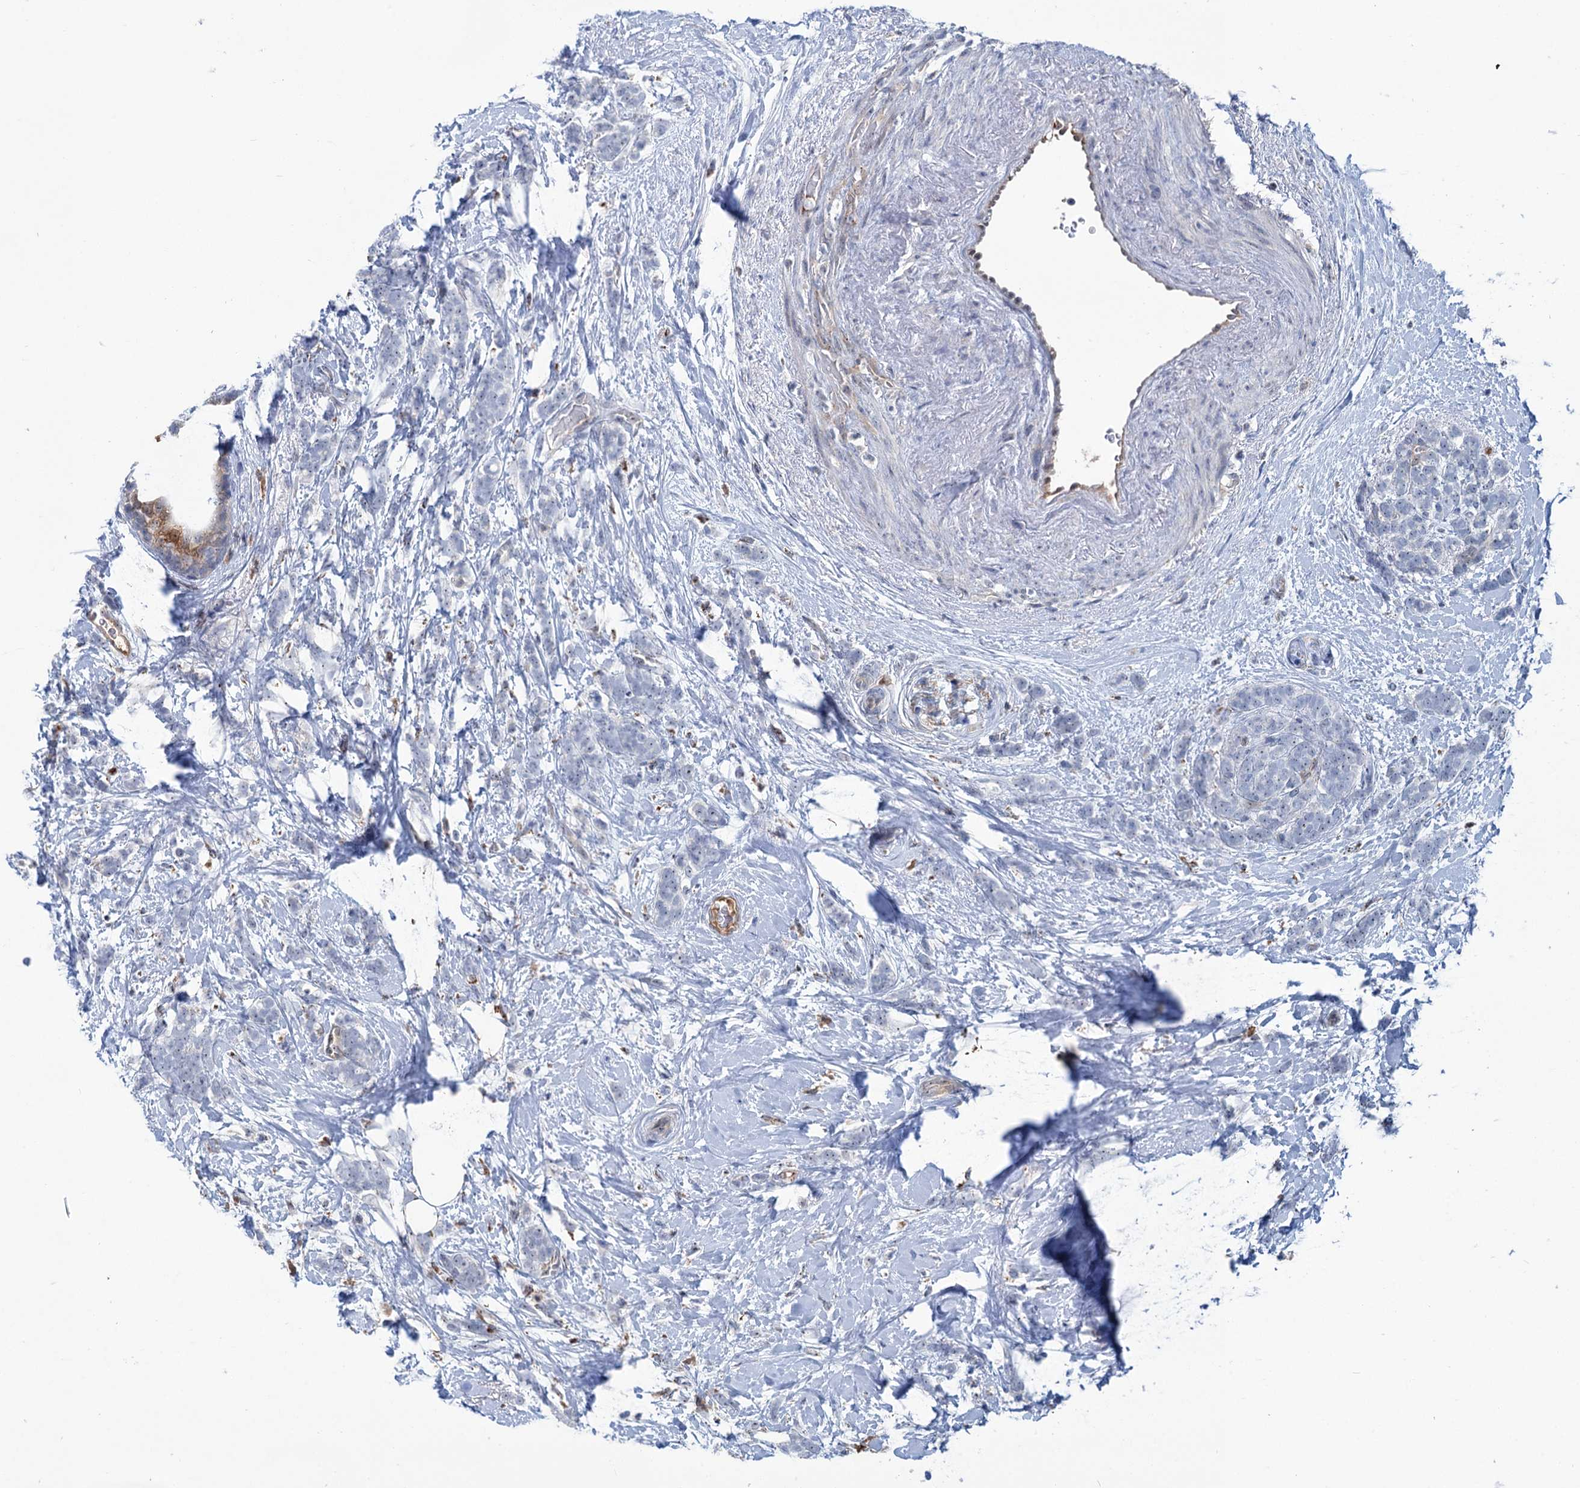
{"staining": {"intensity": "negative", "quantity": "none", "location": "none"}, "tissue": "breast cancer", "cell_type": "Tumor cells", "image_type": "cancer", "snomed": [{"axis": "morphology", "description": "Lobular carcinoma"}, {"axis": "topography", "description": "Breast"}], "caption": "This is an IHC histopathology image of lobular carcinoma (breast). There is no positivity in tumor cells.", "gene": "LPIN1", "patient": {"sex": "female", "age": 58}}